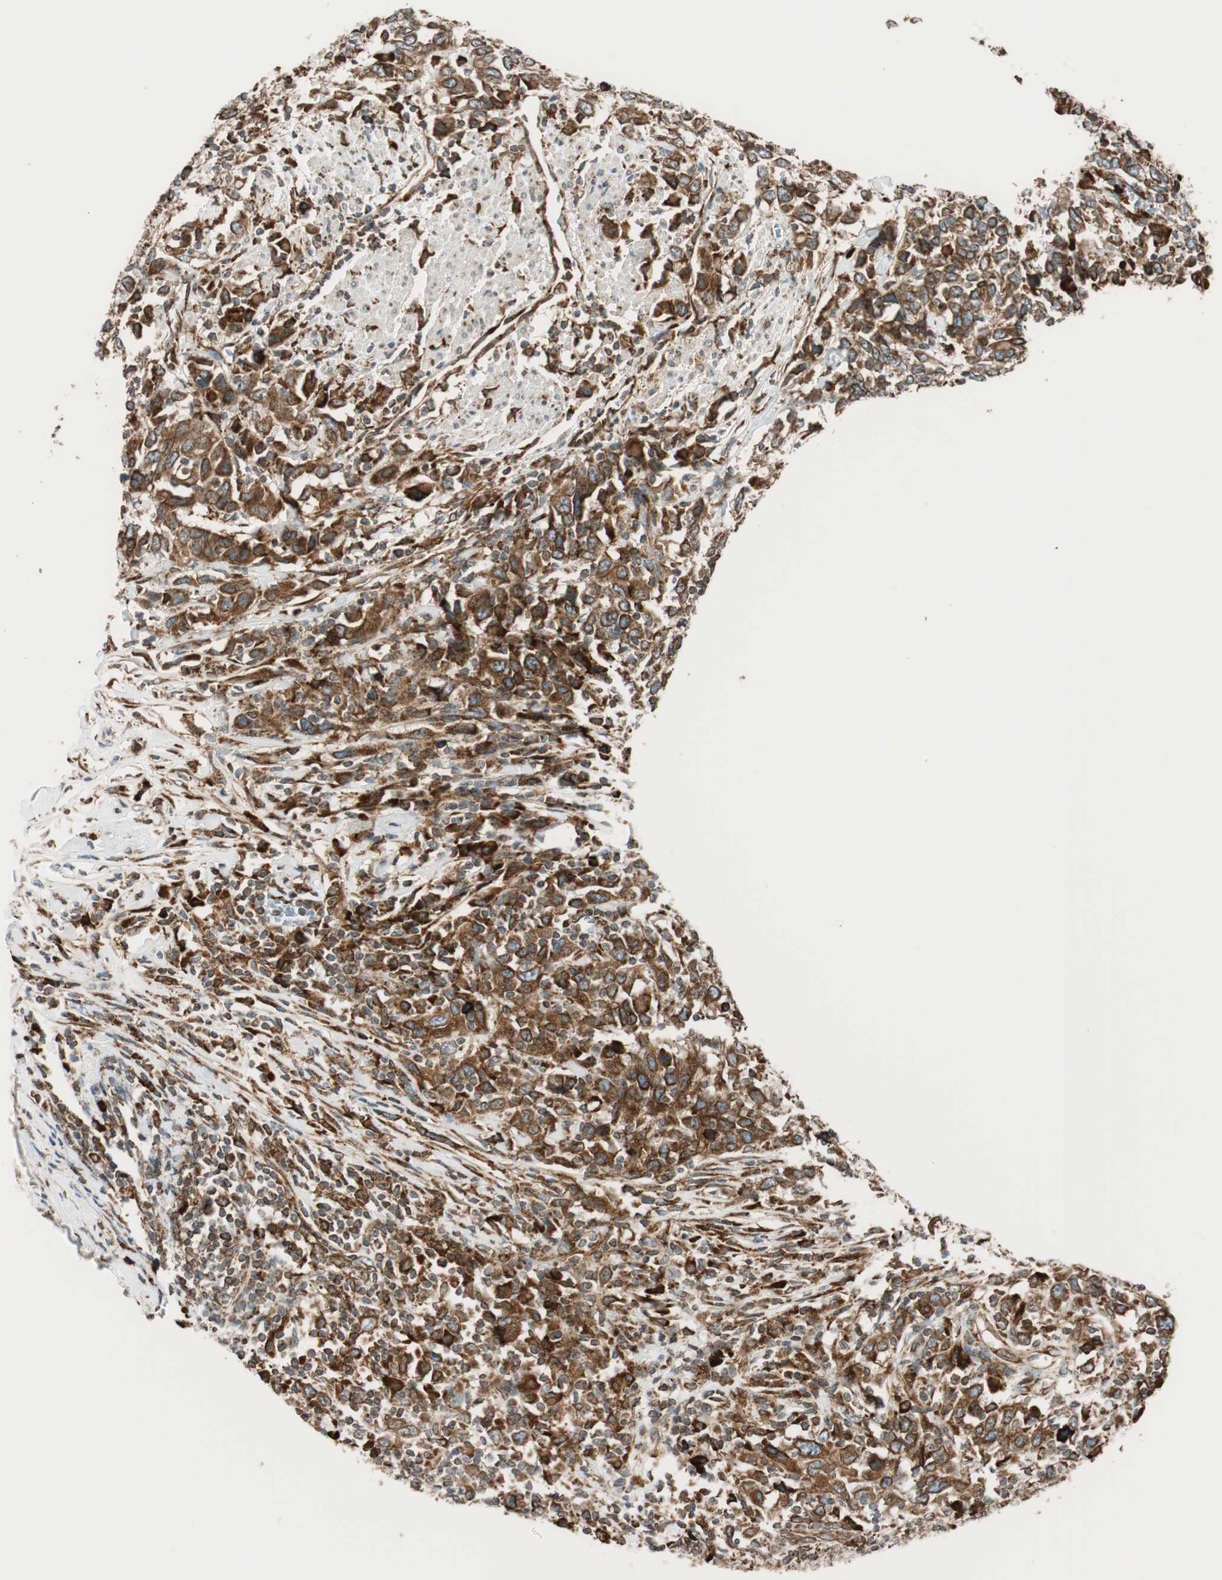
{"staining": {"intensity": "strong", "quantity": ">75%", "location": "cytoplasmic/membranous"}, "tissue": "urothelial cancer", "cell_type": "Tumor cells", "image_type": "cancer", "snomed": [{"axis": "morphology", "description": "Urothelial carcinoma, High grade"}, {"axis": "topography", "description": "Urinary bladder"}], "caption": "Immunohistochemical staining of human high-grade urothelial carcinoma reveals strong cytoplasmic/membranous protein expression in about >75% of tumor cells. The staining was performed using DAB (3,3'-diaminobenzidine) to visualize the protein expression in brown, while the nuclei were stained in blue with hematoxylin (Magnification: 20x).", "gene": "PRKCSH", "patient": {"sex": "male", "age": 61}}